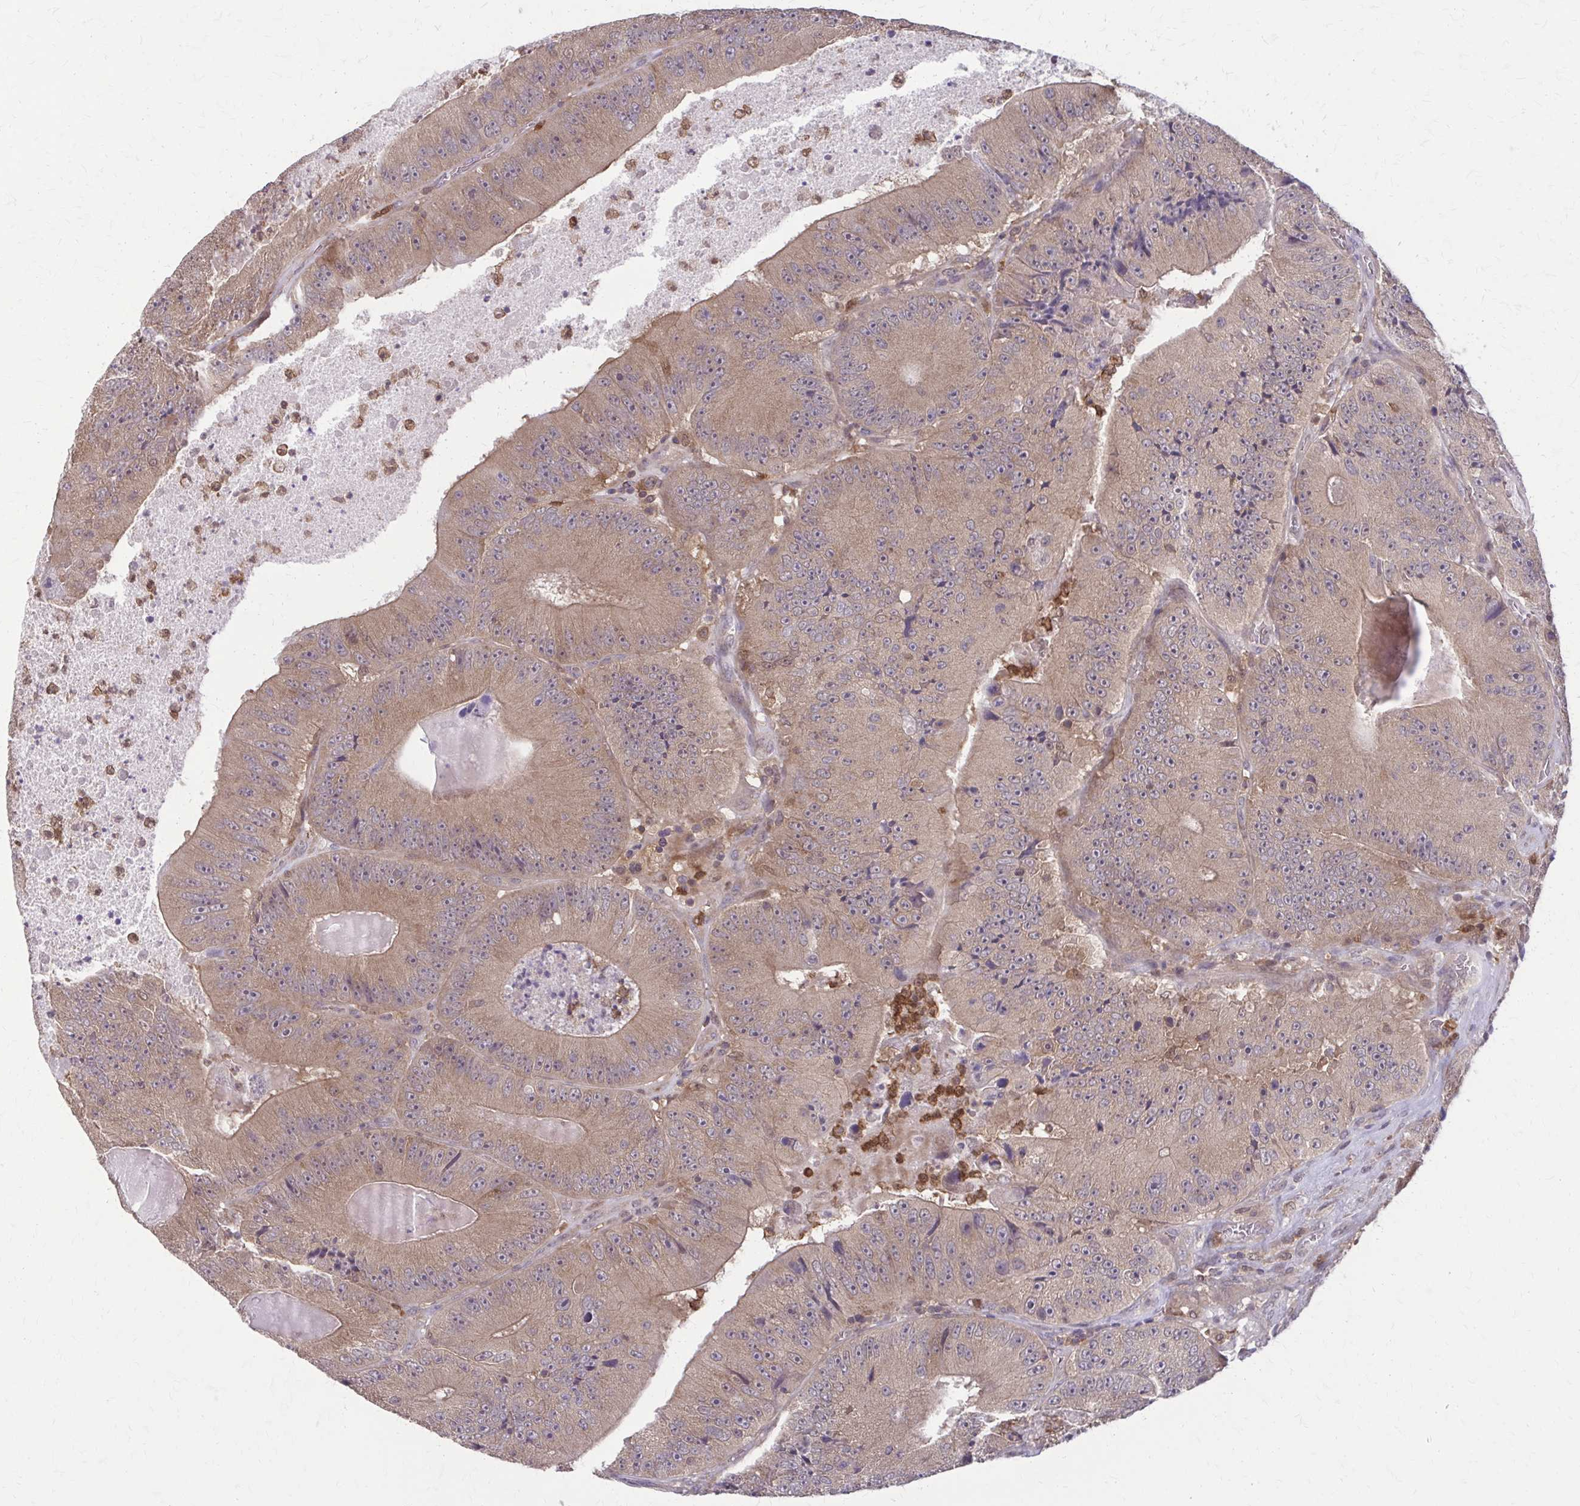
{"staining": {"intensity": "moderate", "quantity": ">75%", "location": "cytoplasmic/membranous"}, "tissue": "colorectal cancer", "cell_type": "Tumor cells", "image_type": "cancer", "snomed": [{"axis": "morphology", "description": "Adenocarcinoma, NOS"}, {"axis": "topography", "description": "Colon"}], "caption": "Brown immunohistochemical staining in human colorectal adenocarcinoma exhibits moderate cytoplasmic/membranous staining in approximately >75% of tumor cells.", "gene": "NRBF2", "patient": {"sex": "female", "age": 86}}